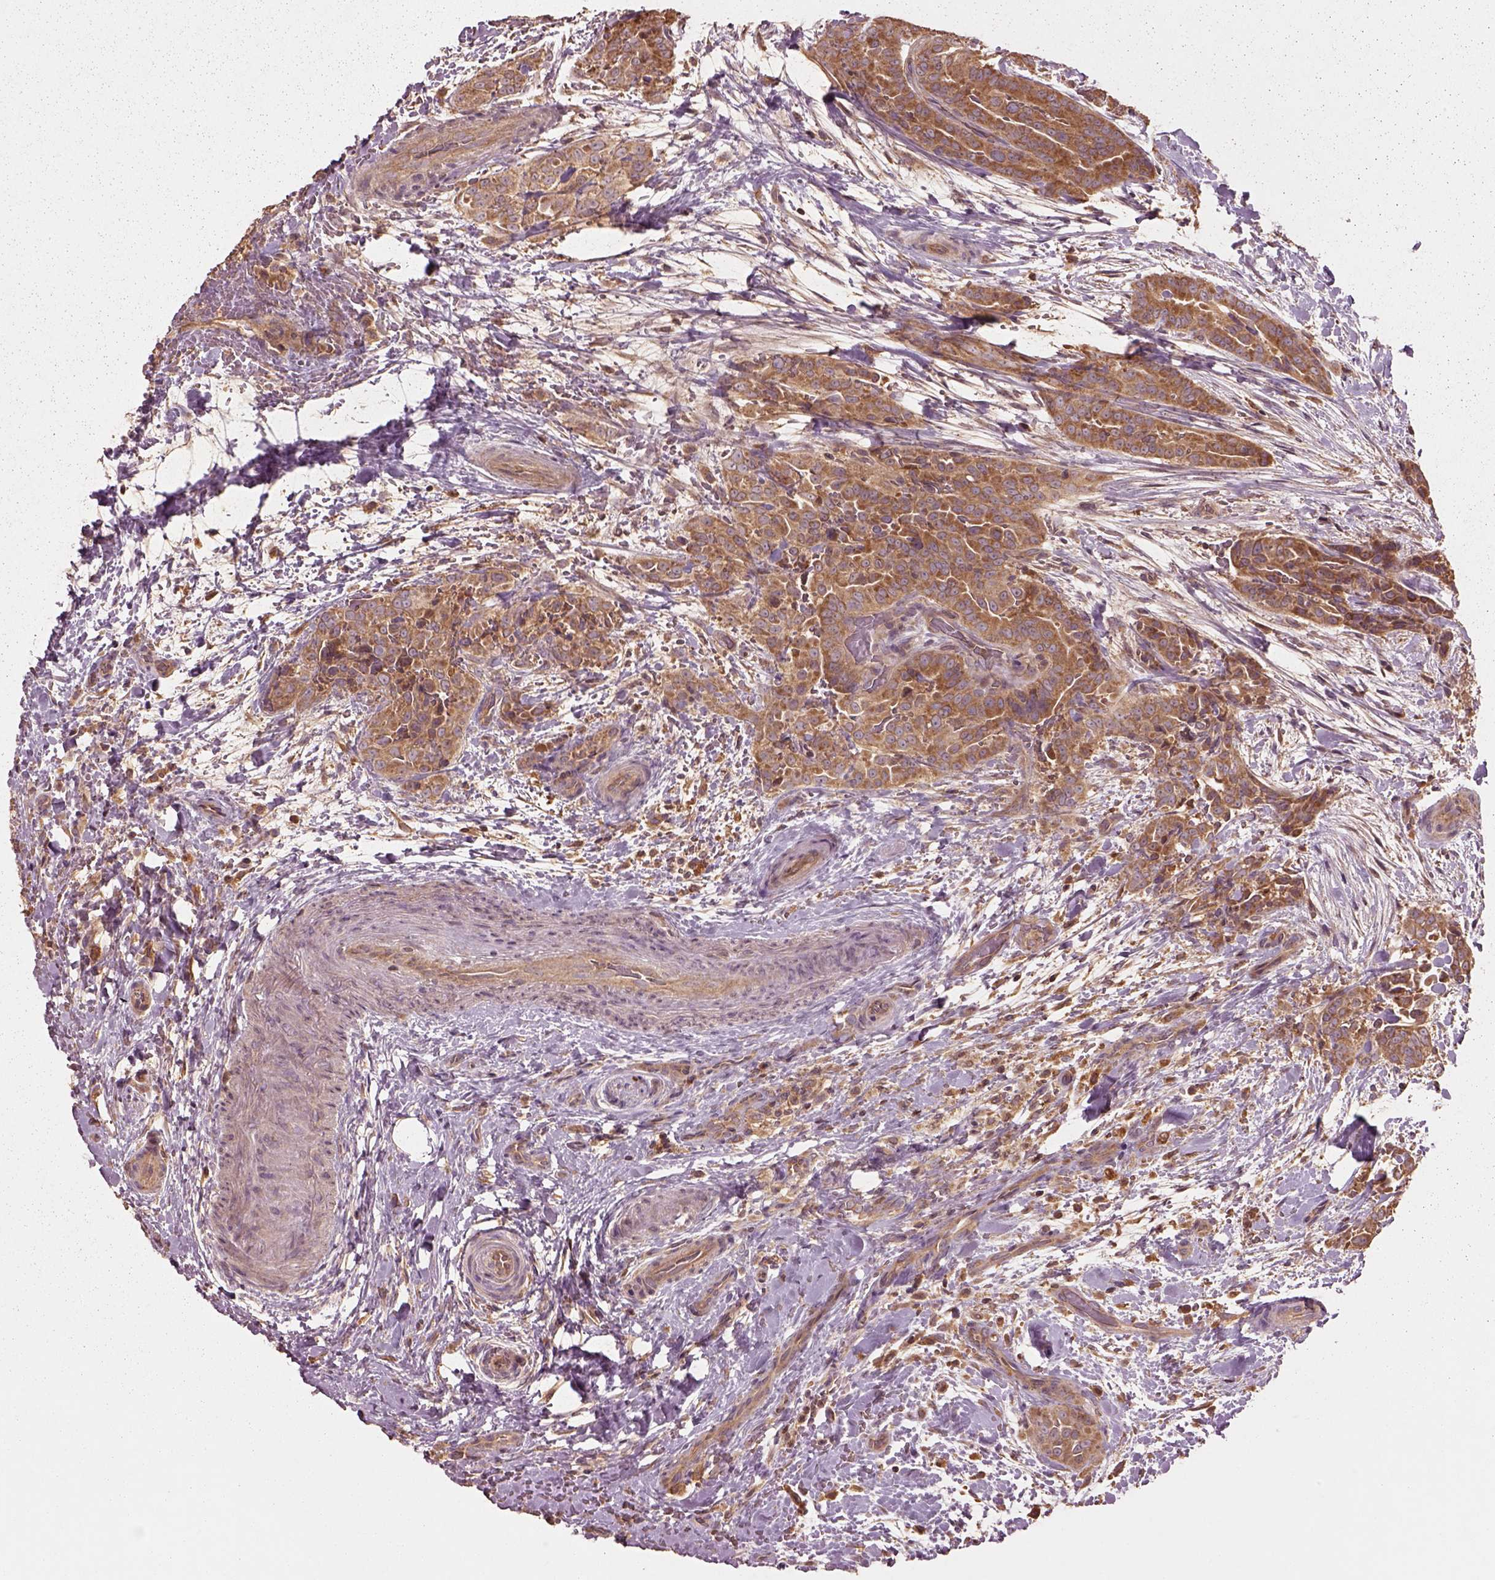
{"staining": {"intensity": "moderate", "quantity": "25%-75%", "location": "cytoplasmic/membranous"}, "tissue": "thyroid cancer", "cell_type": "Tumor cells", "image_type": "cancer", "snomed": [{"axis": "morphology", "description": "Papillary adenocarcinoma, NOS"}, {"axis": "topography", "description": "Thyroid gland"}], "caption": "Human thyroid papillary adenocarcinoma stained for a protein (brown) exhibits moderate cytoplasmic/membranous positive expression in about 25%-75% of tumor cells.", "gene": "TRADD", "patient": {"sex": "male", "age": 61}}